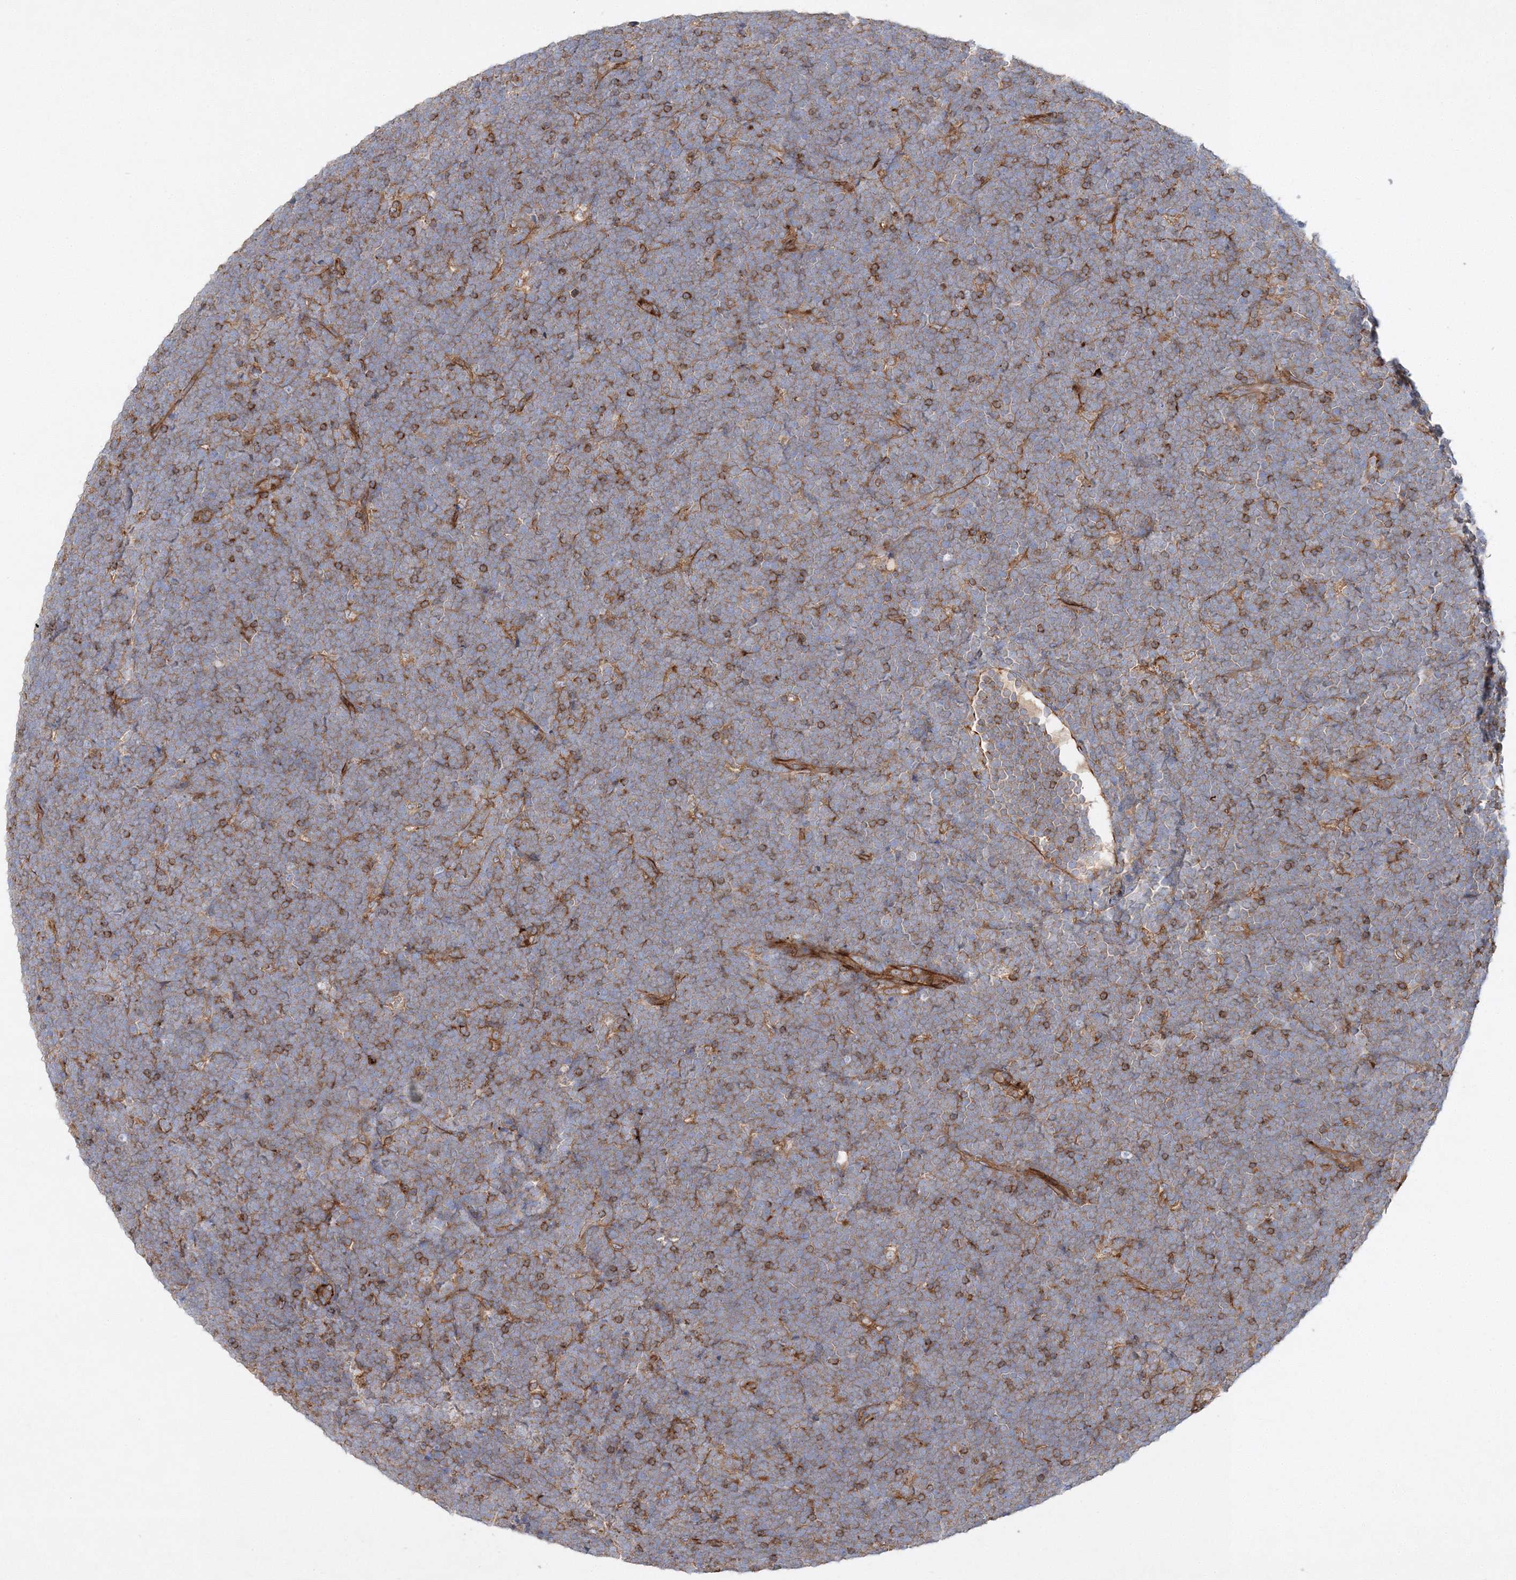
{"staining": {"intensity": "moderate", "quantity": "25%-75%", "location": "cytoplasmic/membranous"}, "tissue": "lymphoma", "cell_type": "Tumor cells", "image_type": "cancer", "snomed": [{"axis": "morphology", "description": "Malignant lymphoma, non-Hodgkin's type, High grade"}, {"axis": "topography", "description": "Lymph node"}], "caption": "A histopathology image of lymphoma stained for a protein exhibits moderate cytoplasmic/membranous brown staining in tumor cells.", "gene": "WDR37", "patient": {"sex": "male", "age": 13}}